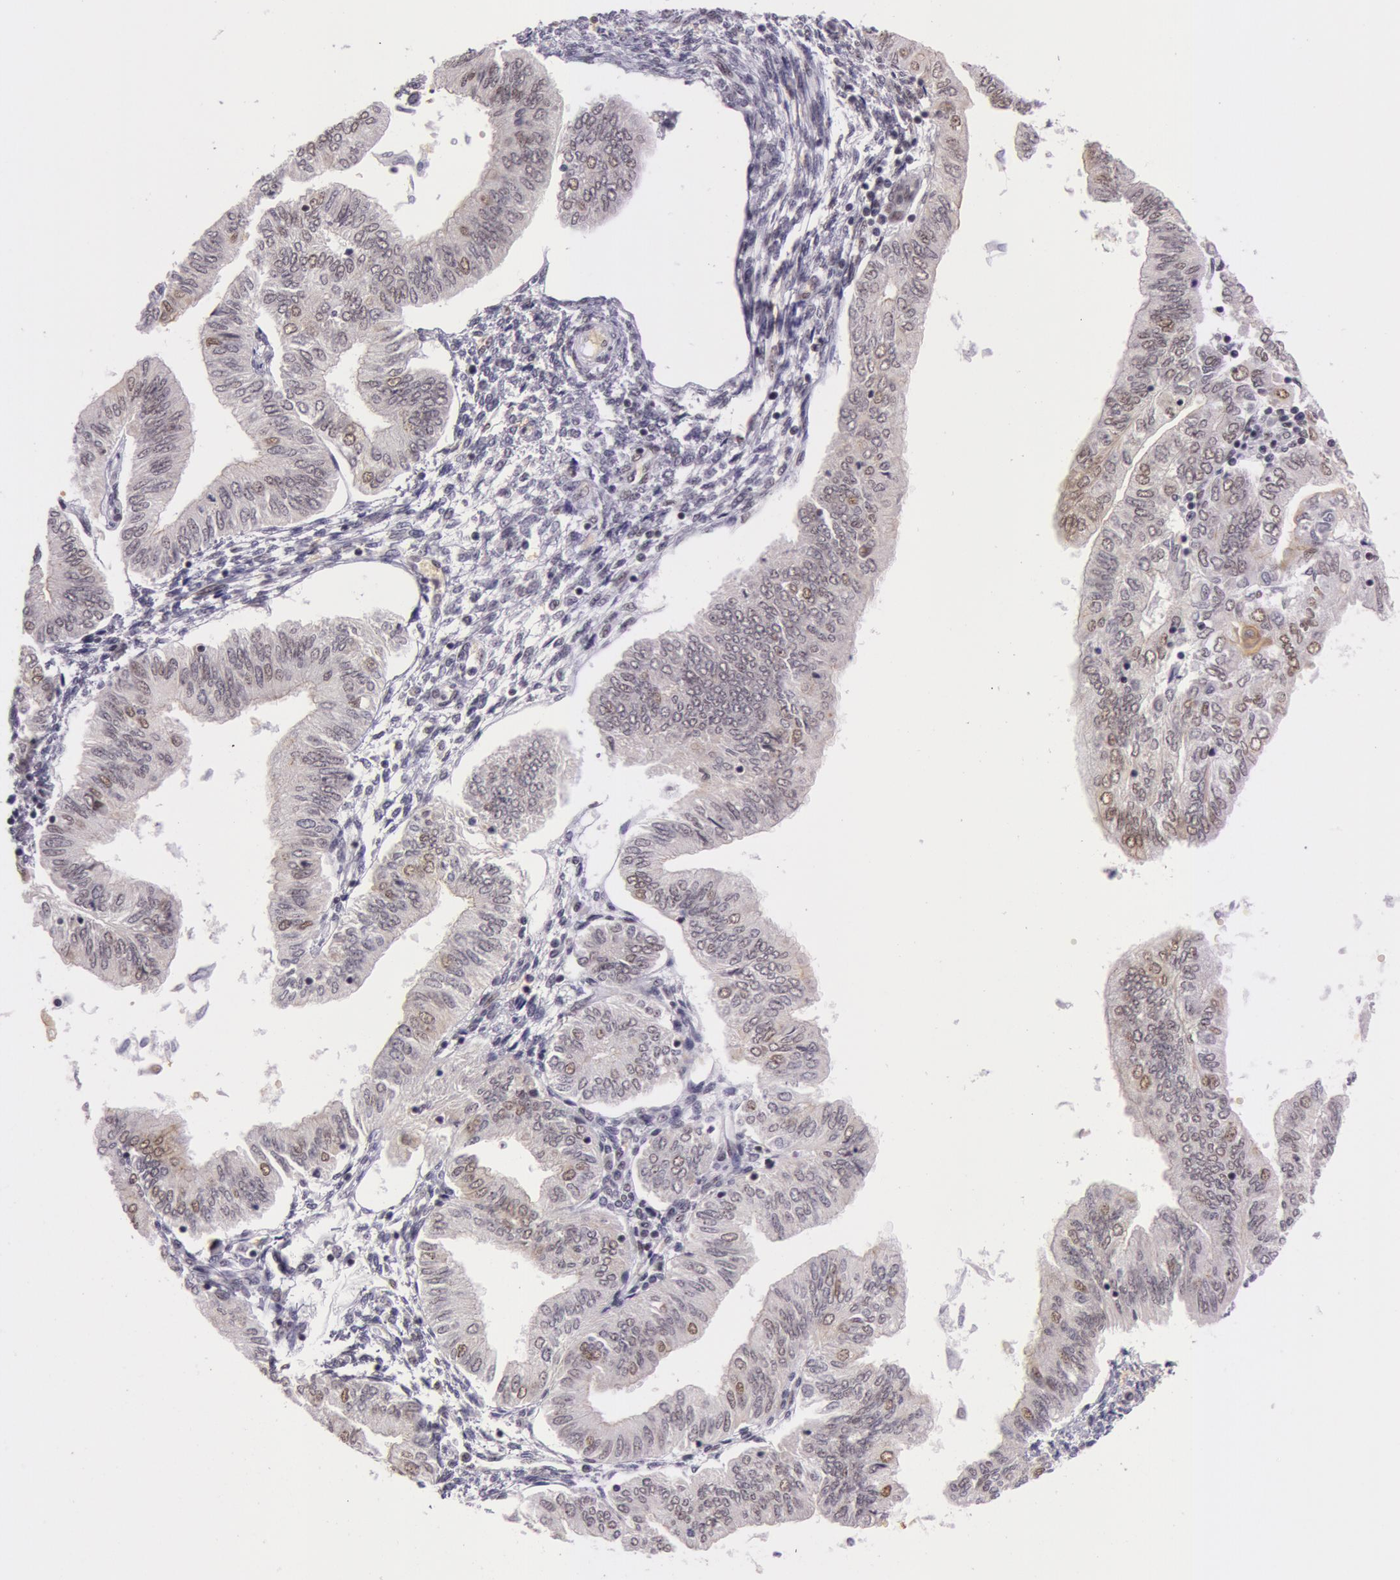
{"staining": {"intensity": "weak", "quantity": ">75%", "location": "nuclear"}, "tissue": "endometrial cancer", "cell_type": "Tumor cells", "image_type": "cancer", "snomed": [{"axis": "morphology", "description": "Adenocarcinoma, NOS"}, {"axis": "topography", "description": "Endometrium"}], "caption": "Endometrial adenocarcinoma stained for a protein (brown) demonstrates weak nuclear positive expression in about >75% of tumor cells.", "gene": "NBN", "patient": {"sex": "female", "age": 51}}